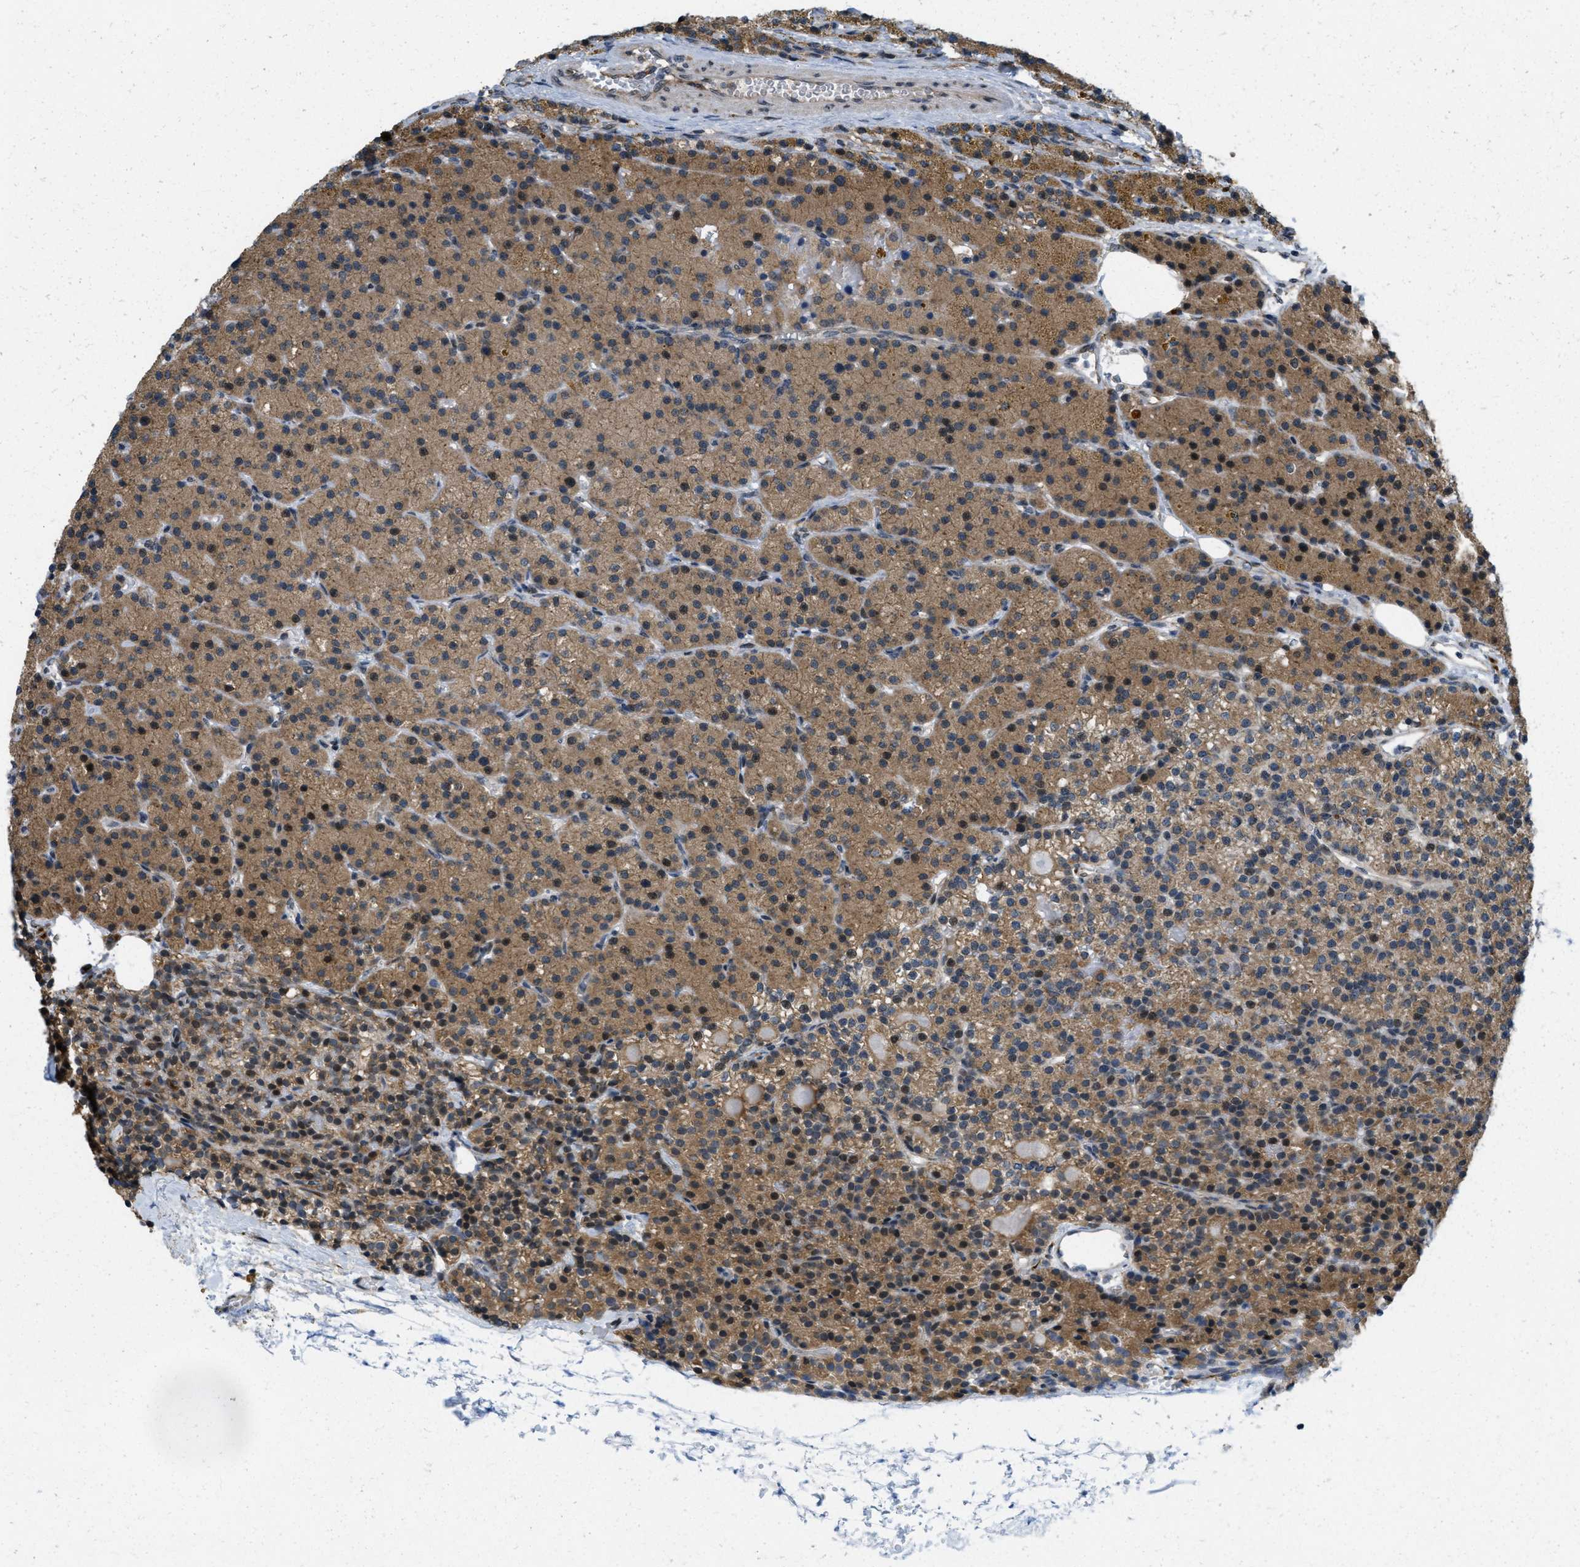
{"staining": {"intensity": "moderate", "quantity": ">75%", "location": "cytoplasmic/membranous,nuclear"}, "tissue": "parathyroid gland", "cell_type": "Glandular cells", "image_type": "normal", "snomed": [{"axis": "morphology", "description": "Normal tissue, NOS"}, {"axis": "morphology", "description": "Adenoma, NOS"}, {"axis": "topography", "description": "Parathyroid gland"}], "caption": "Protein expression analysis of unremarkable human parathyroid gland reveals moderate cytoplasmic/membranous,nuclear positivity in approximately >75% of glandular cells.", "gene": "IFNLR1", "patient": {"sex": "male", "age": 75}}